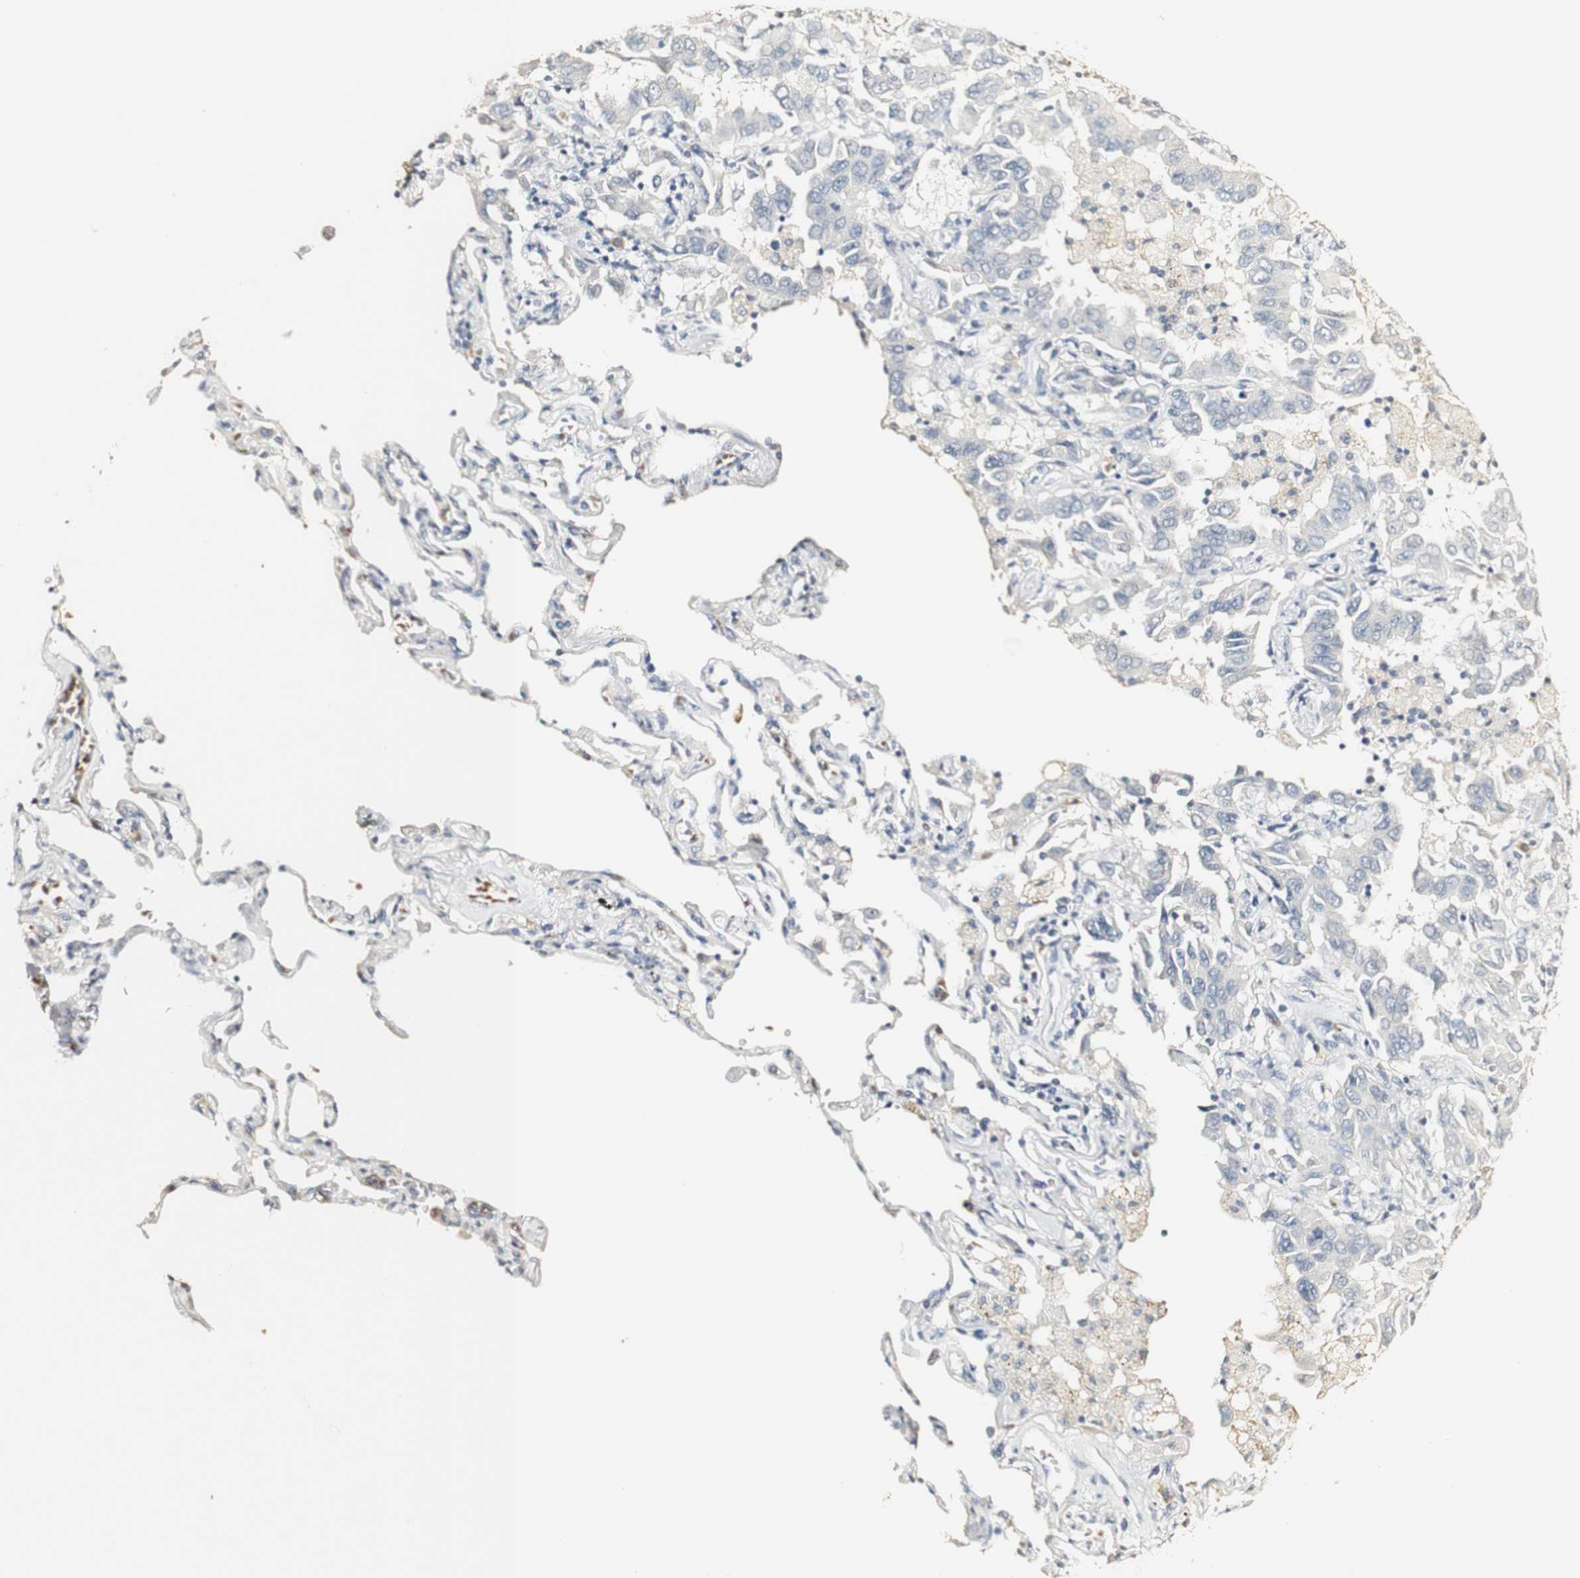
{"staining": {"intensity": "negative", "quantity": "none", "location": "none"}, "tissue": "lung cancer", "cell_type": "Tumor cells", "image_type": "cancer", "snomed": [{"axis": "morphology", "description": "Adenocarcinoma, NOS"}, {"axis": "topography", "description": "Lung"}], "caption": "High power microscopy histopathology image of an IHC micrograph of lung adenocarcinoma, revealing no significant expression in tumor cells.", "gene": "SYT7", "patient": {"sex": "male", "age": 64}}